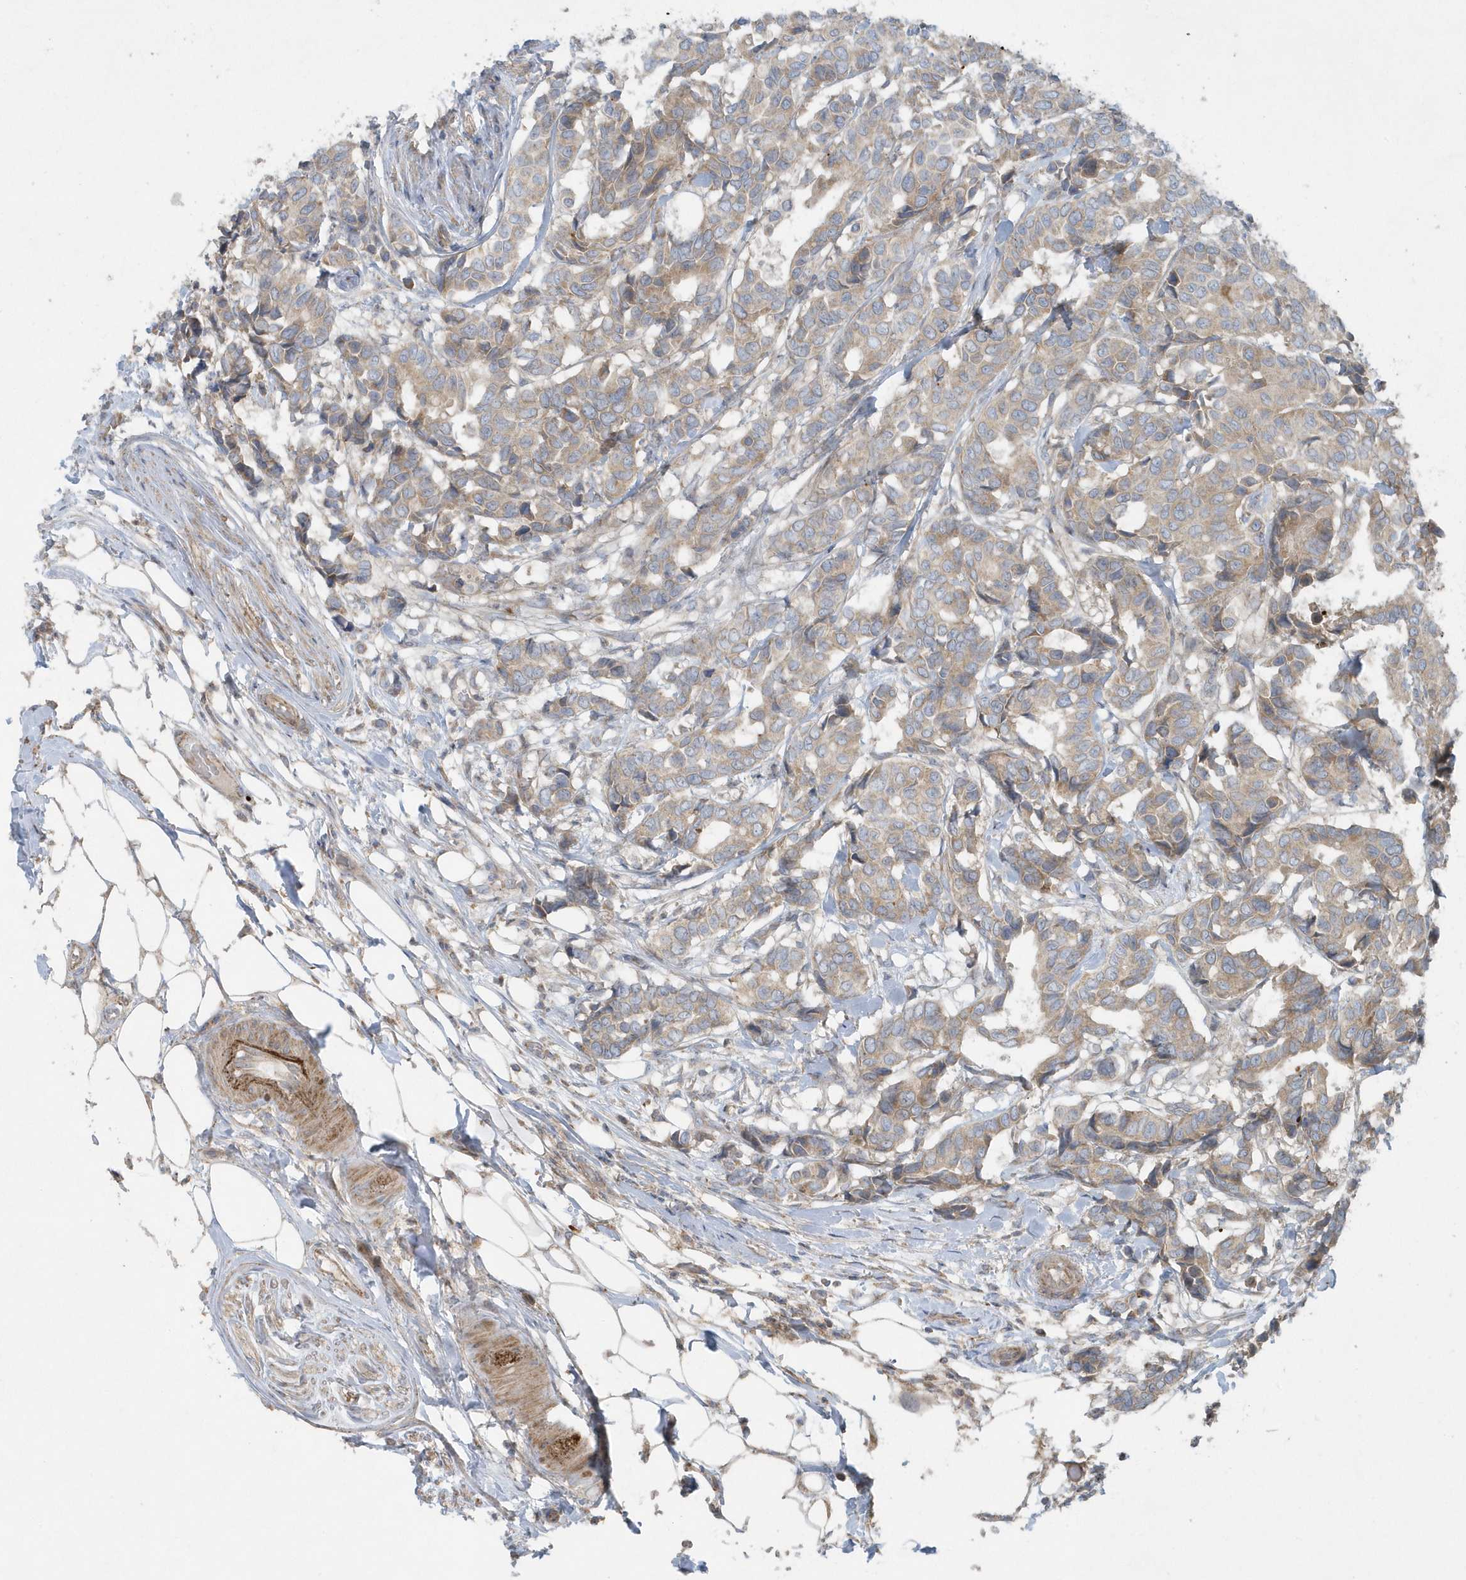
{"staining": {"intensity": "weak", "quantity": ">75%", "location": "cytoplasmic/membranous"}, "tissue": "breast cancer", "cell_type": "Tumor cells", "image_type": "cancer", "snomed": [{"axis": "morphology", "description": "Duct carcinoma"}, {"axis": "topography", "description": "Breast"}], "caption": "A micrograph of human breast cancer stained for a protein displays weak cytoplasmic/membranous brown staining in tumor cells.", "gene": "SLC38A2", "patient": {"sex": "female", "age": 87}}